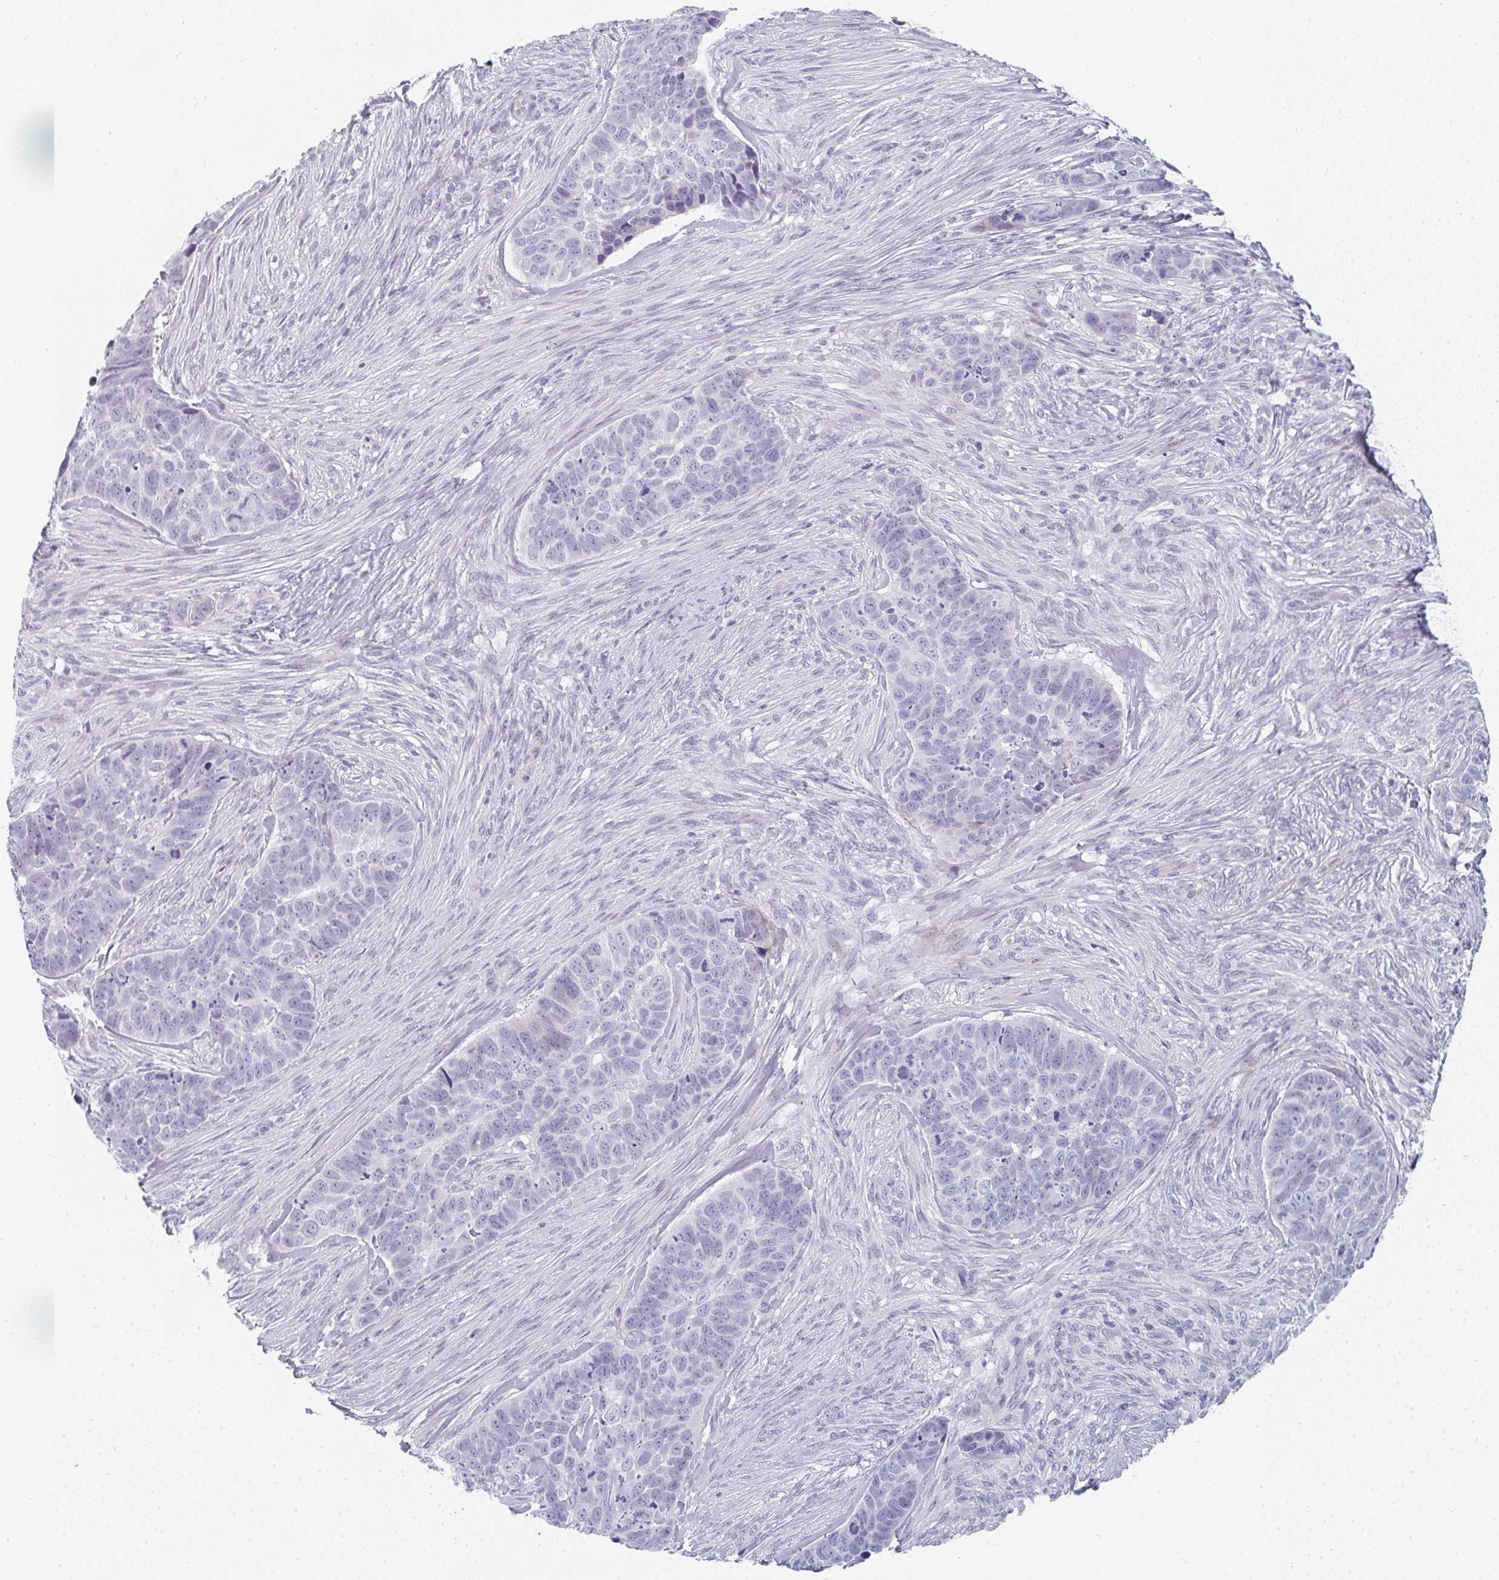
{"staining": {"intensity": "negative", "quantity": "none", "location": "none"}, "tissue": "skin cancer", "cell_type": "Tumor cells", "image_type": "cancer", "snomed": [{"axis": "morphology", "description": "Basal cell carcinoma"}, {"axis": "topography", "description": "Skin"}], "caption": "An immunohistochemistry image of basal cell carcinoma (skin) is shown. There is no staining in tumor cells of basal cell carcinoma (skin).", "gene": "NEU2", "patient": {"sex": "female", "age": 82}}